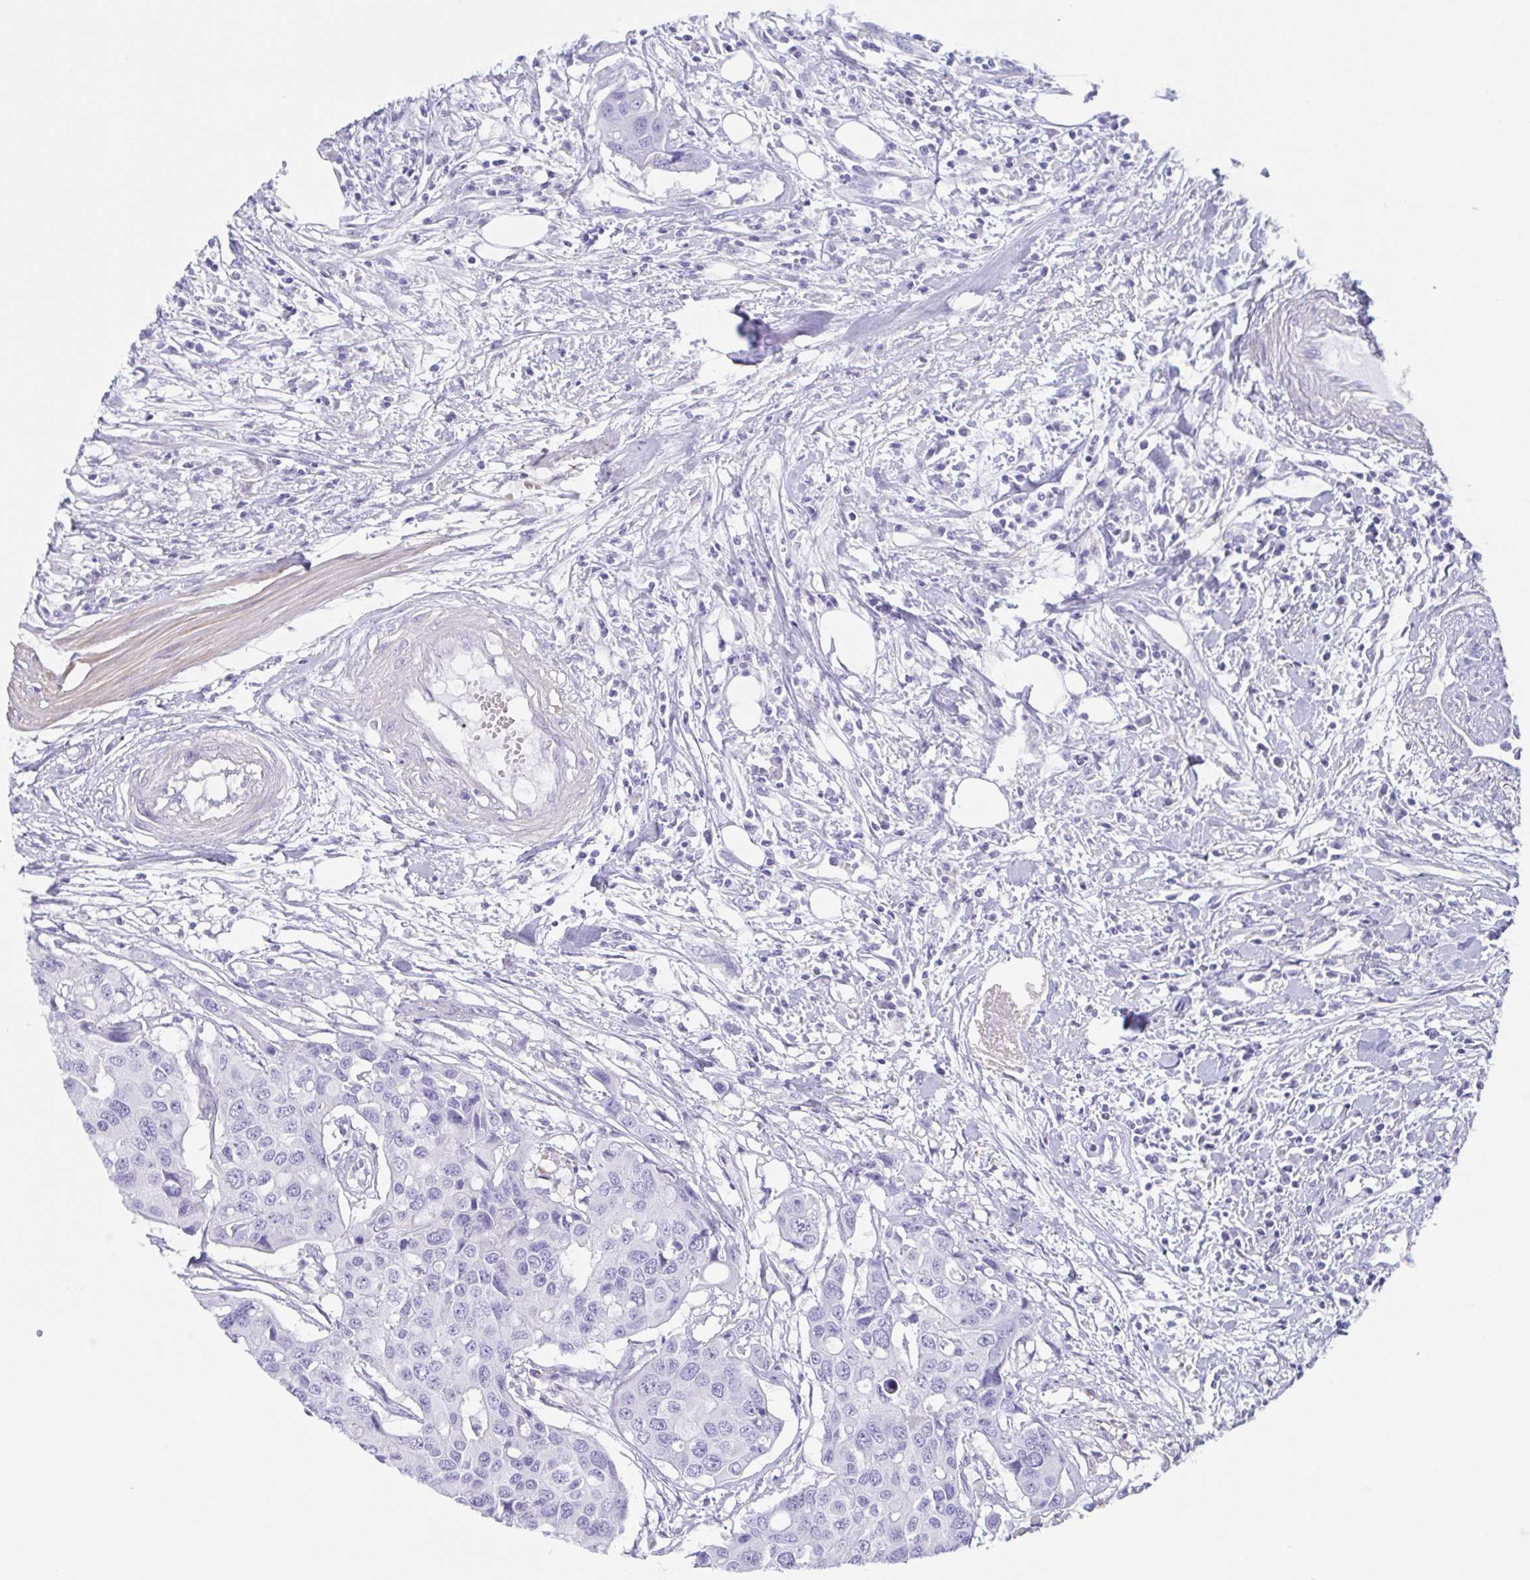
{"staining": {"intensity": "negative", "quantity": "none", "location": "none"}, "tissue": "colorectal cancer", "cell_type": "Tumor cells", "image_type": "cancer", "snomed": [{"axis": "morphology", "description": "Adenocarcinoma, NOS"}, {"axis": "topography", "description": "Colon"}], "caption": "DAB immunohistochemical staining of human colorectal cancer reveals no significant positivity in tumor cells. (DAB immunohistochemistry, high magnification).", "gene": "TAGLN3", "patient": {"sex": "male", "age": 77}}